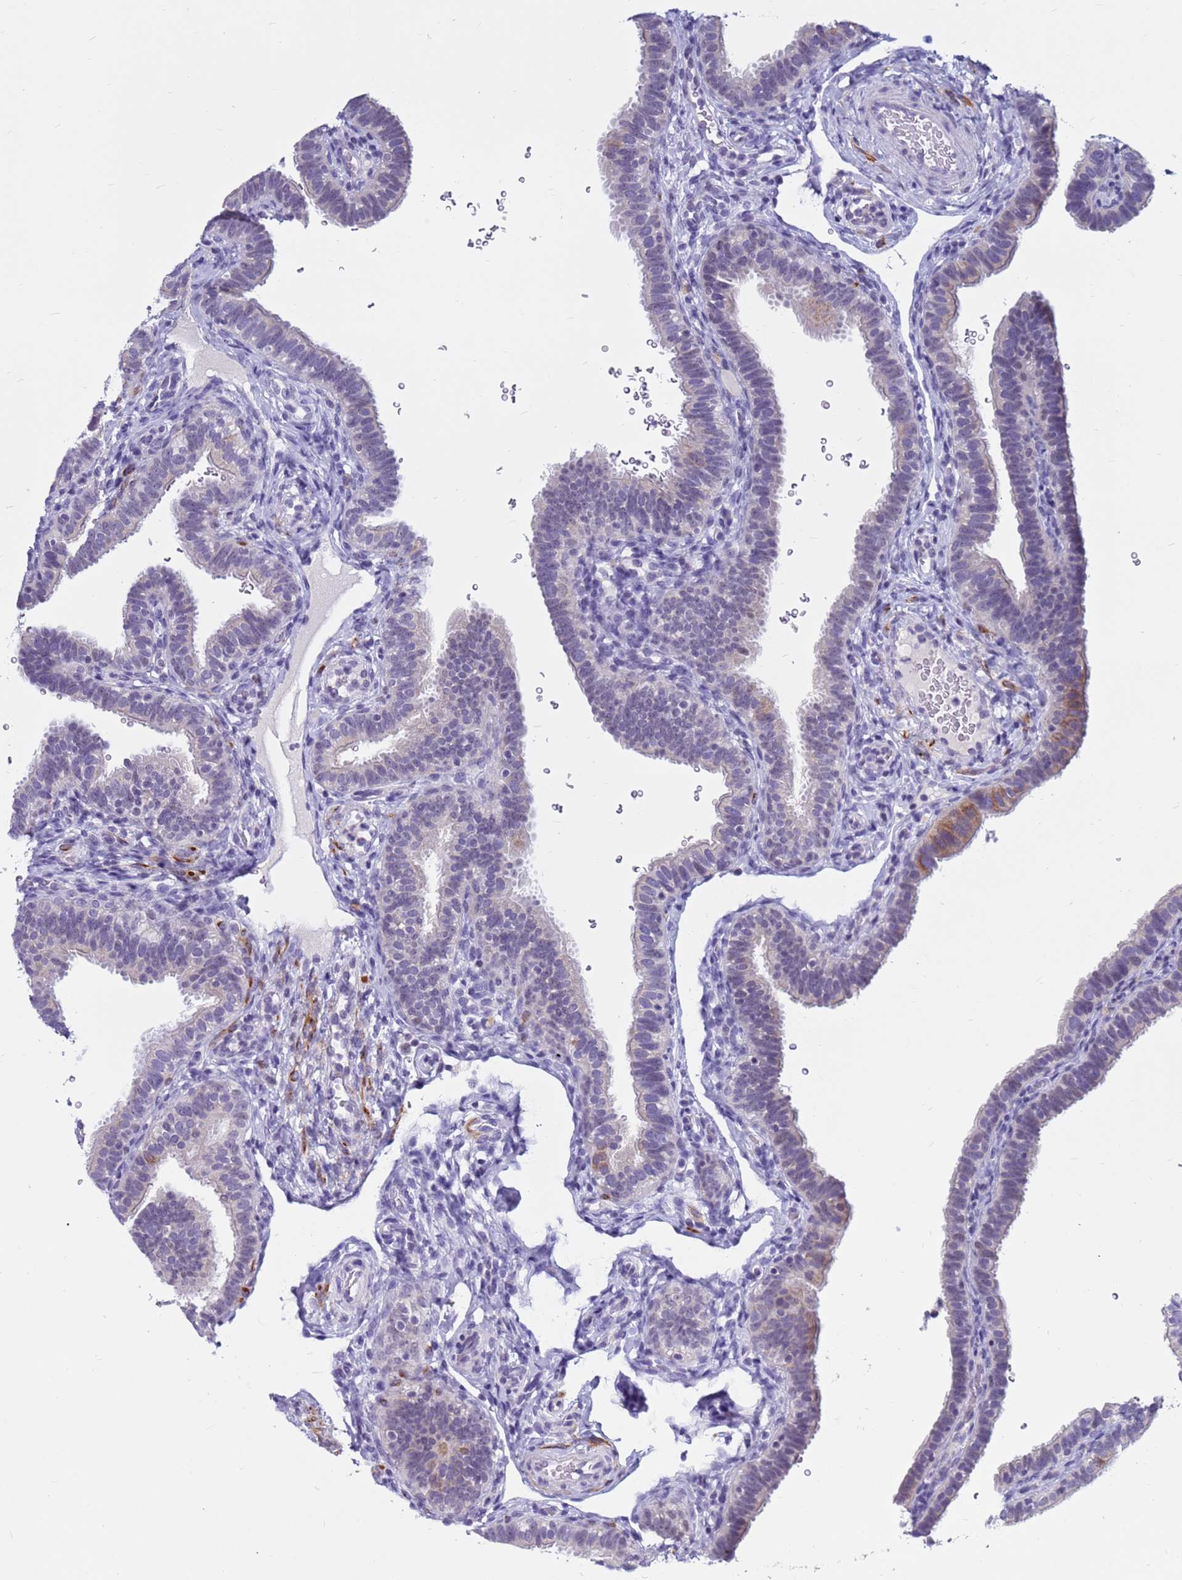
{"staining": {"intensity": "moderate", "quantity": "<25%", "location": "cytoplasmic/membranous"}, "tissue": "fallopian tube", "cell_type": "Glandular cells", "image_type": "normal", "snomed": [{"axis": "morphology", "description": "Normal tissue, NOS"}, {"axis": "topography", "description": "Fallopian tube"}], "caption": "Immunohistochemistry of unremarkable human fallopian tube displays low levels of moderate cytoplasmic/membranous staining in approximately <25% of glandular cells.", "gene": "CDK2AP2", "patient": {"sex": "female", "age": 41}}